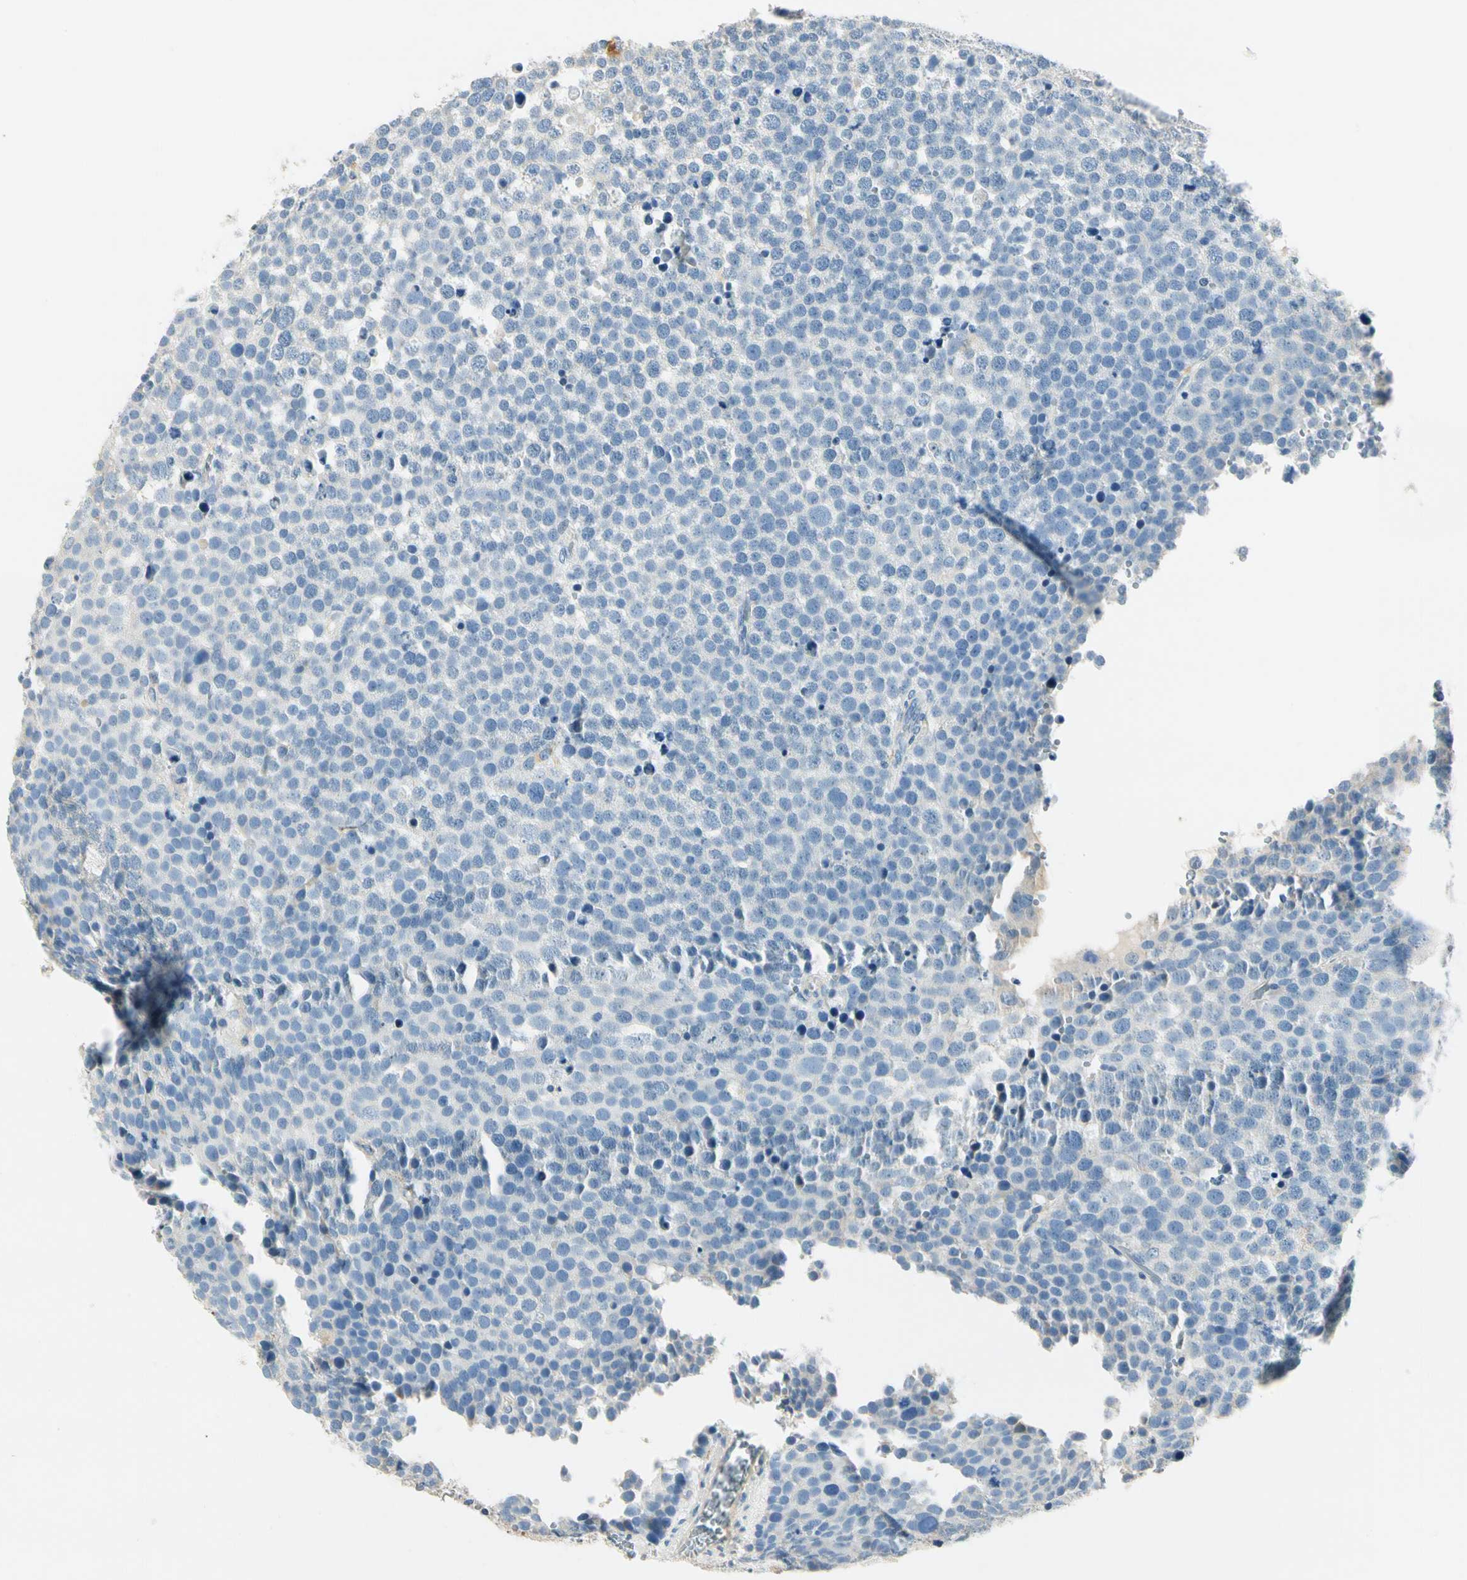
{"staining": {"intensity": "negative", "quantity": "none", "location": "none"}, "tissue": "testis cancer", "cell_type": "Tumor cells", "image_type": "cancer", "snomed": [{"axis": "morphology", "description": "Seminoma, NOS"}, {"axis": "topography", "description": "Testis"}], "caption": "Seminoma (testis) was stained to show a protein in brown. There is no significant positivity in tumor cells.", "gene": "TGFBR3", "patient": {"sex": "male", "age": 71}}